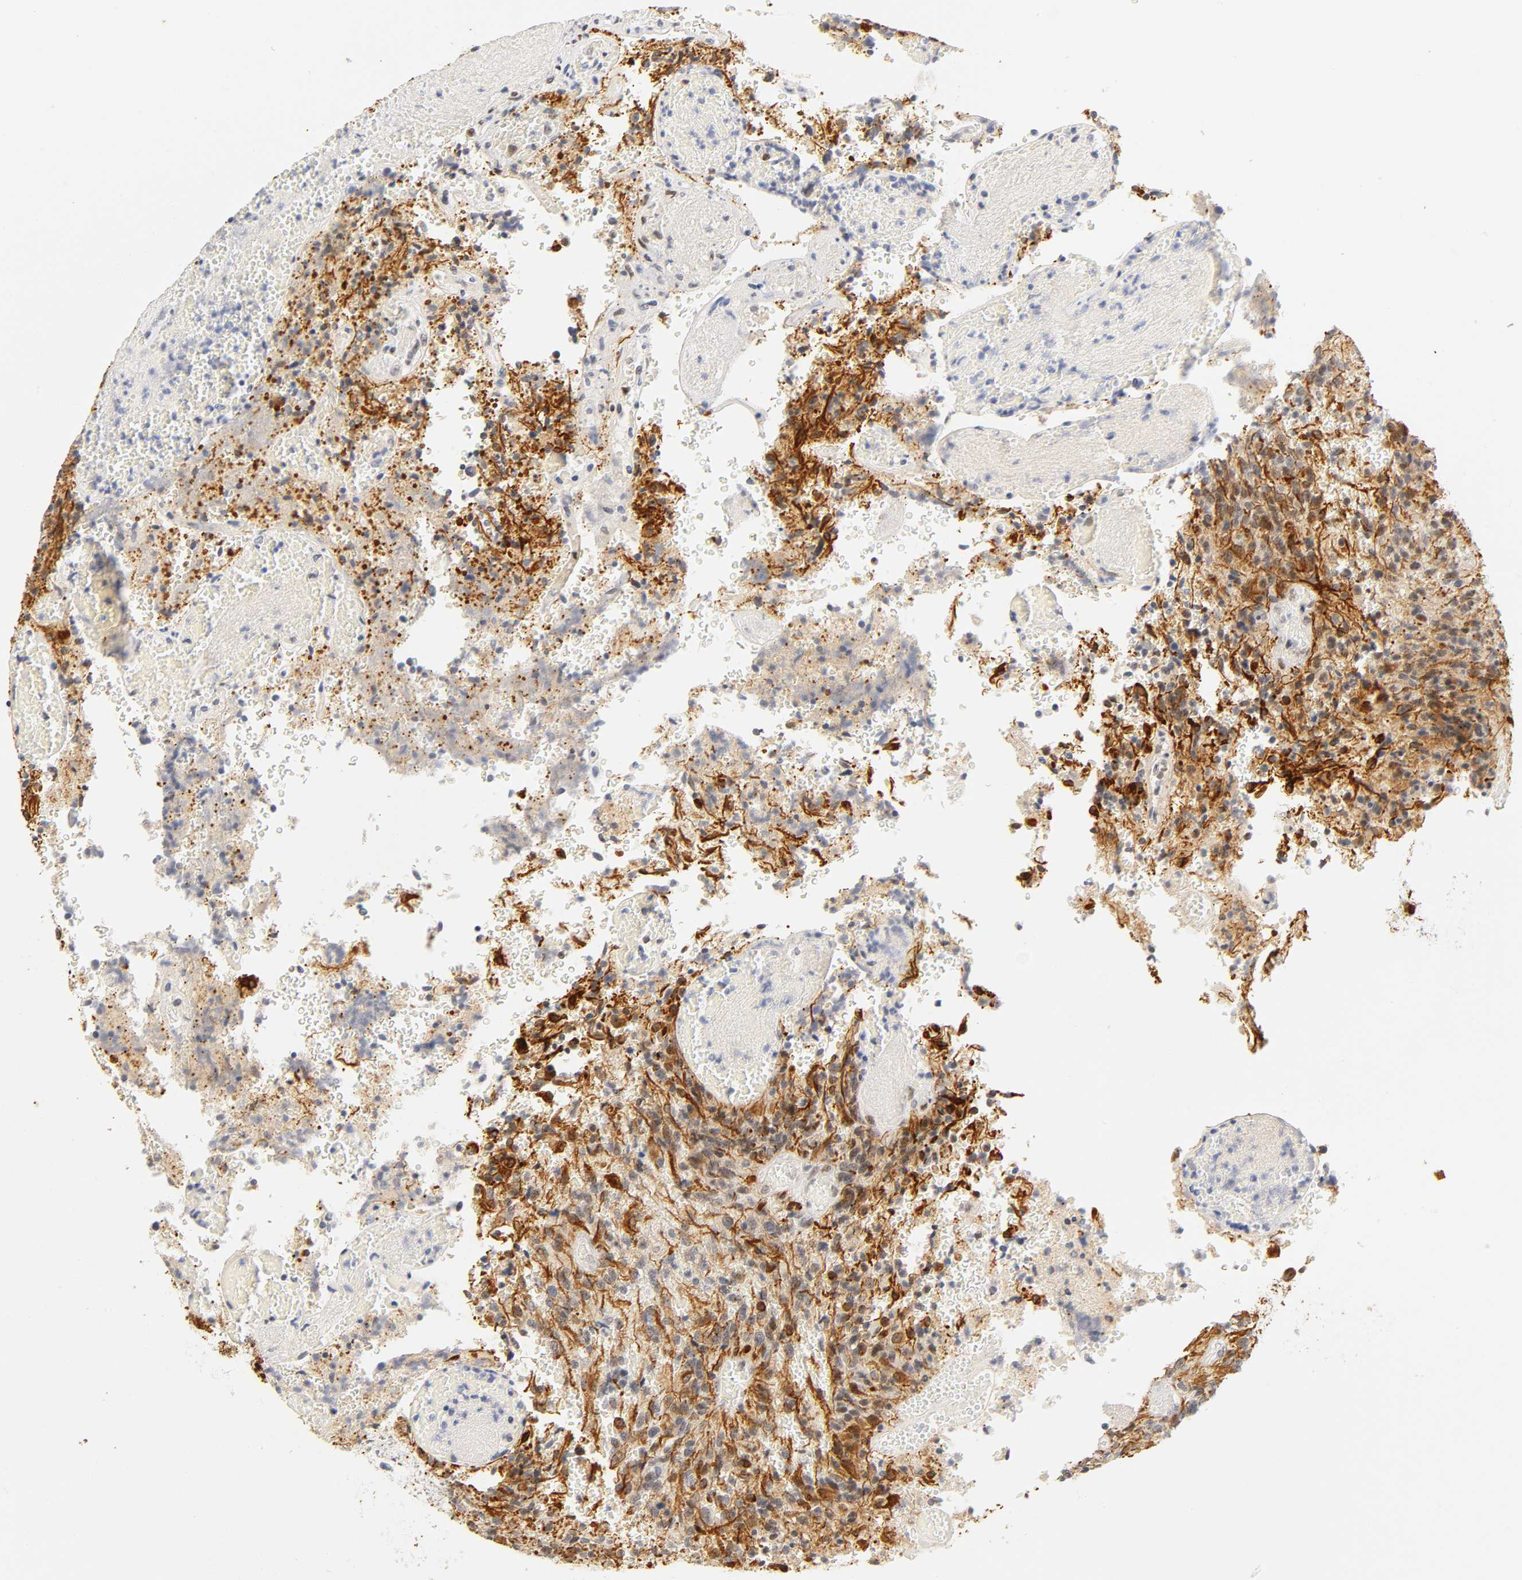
{"staining": {"intensity": "moderate", "quantity": "25%-75%", "location": "cytoplasmic/membranous"}, "tissue": "glioma", "cell_type": "Tumor cells", "image_type": "cancer", "snomed": [{"axis": "morphology", "description": "Normal tissue, NOS"}, {"axis": "morphology", "description": "Glioma, malignant, High grade"}, {"axis": "topography", "description": "Cerebral cortex"}], "caption": "Malignant glioma (high-grade) stained with immunohistochemistry (IHC) demonstrates moderate cytoplasmic/membranous positivity in about 25%-75% of tumor cells.", "gene": "MNAT1", "patient": {"sex": "male", "age": 56}}